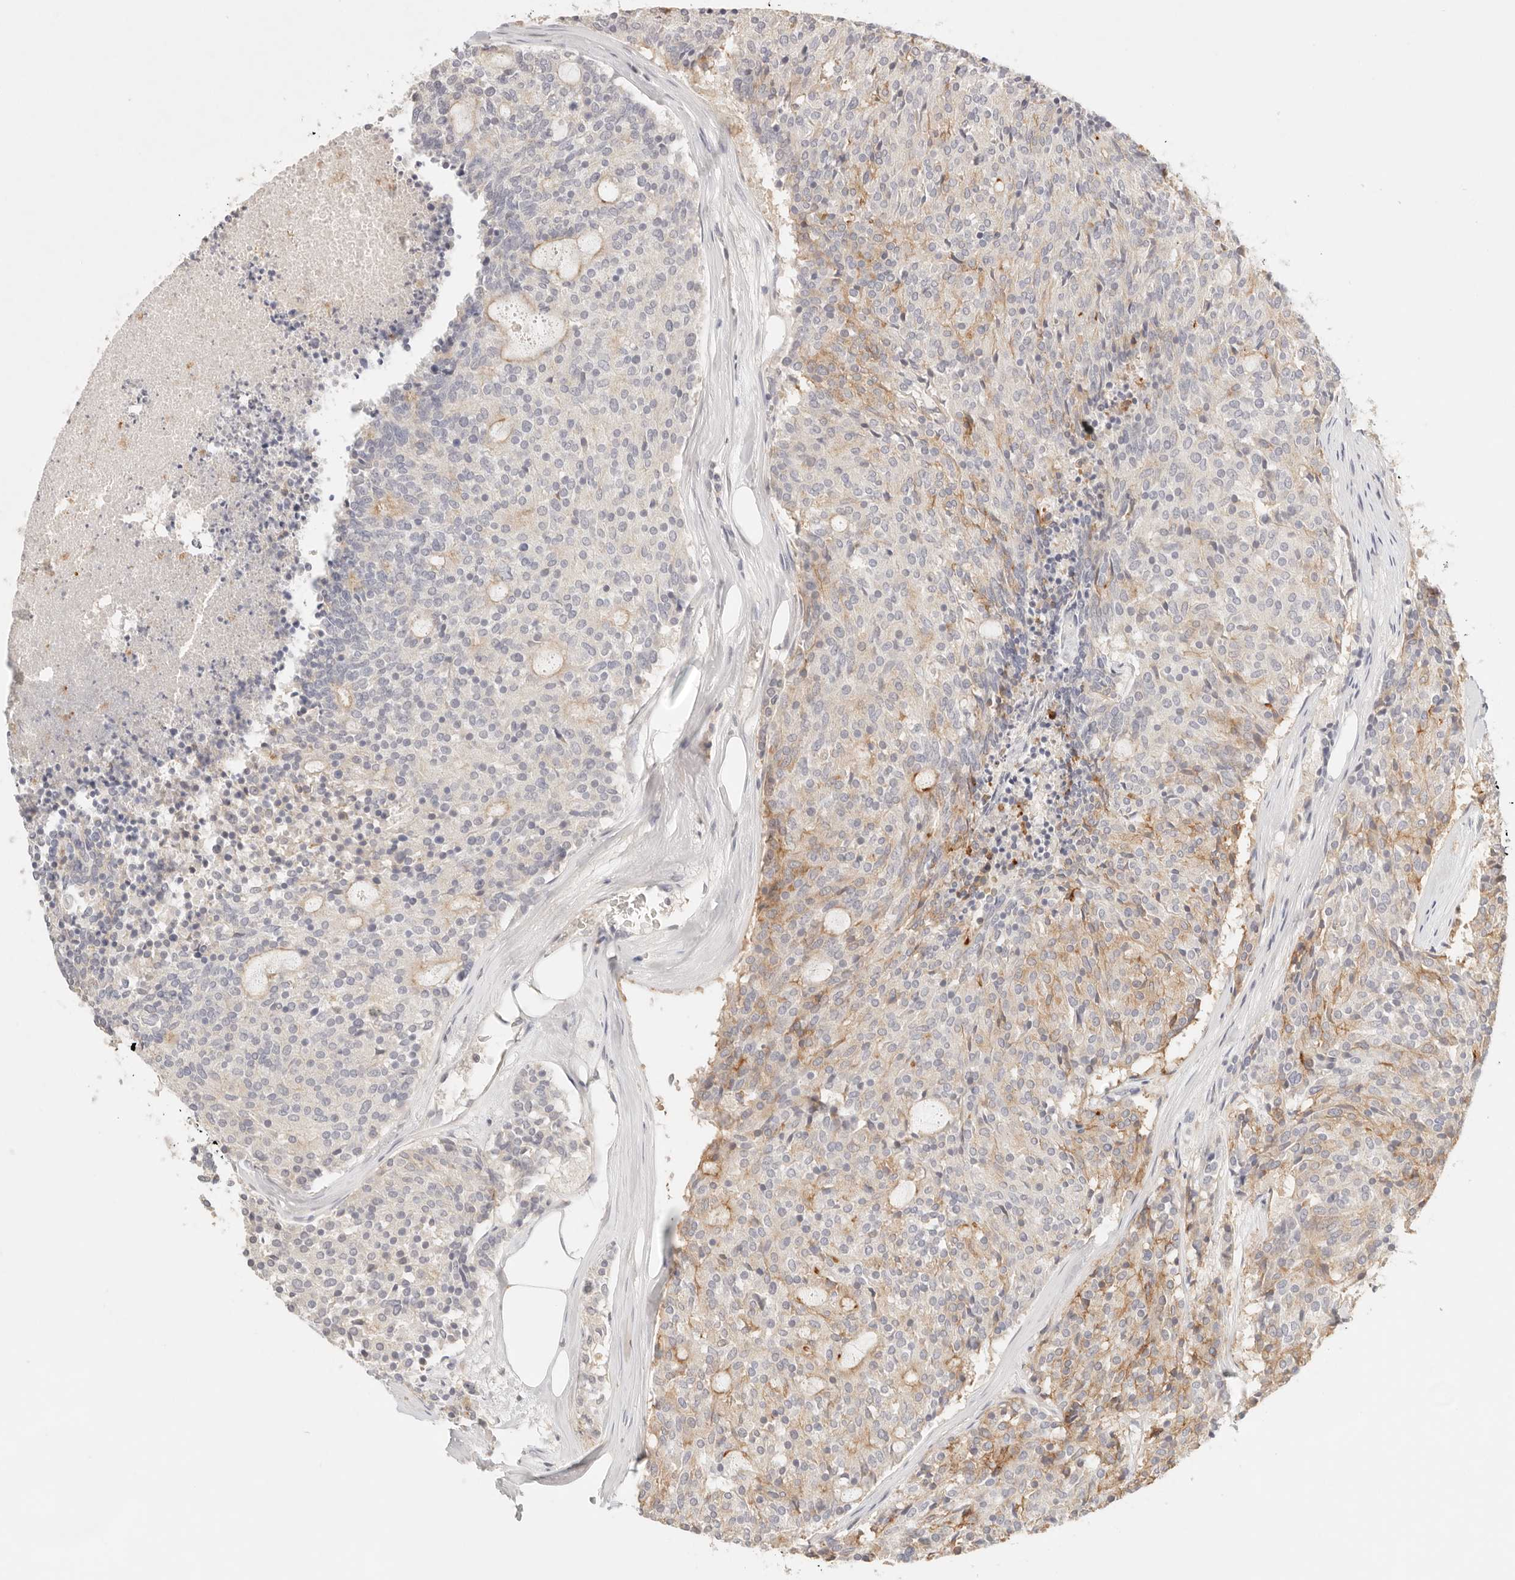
{"staining": {"intensity": "moderate", "quantity": "<25%", "location": "cytoplasmic/membranous"}, "tissue": "carcinoid", "cell_type": "Tumor cells", "image_type": "cancer", "snomed": [{"axis": "morphology", "description": "Carcinoid, malignant, NOS"}, {"axis": "topography", "description": "Pancreas"}], "caption": "A brown stain highlights moderate cytoplasmic/membranous positivity of a protein in carcinoid tumor cells. (DAB = brown stain, brightfield microscopy at high magnification).", "gene": "CEP120", "patient": {"sex": "female", "age": 54}}